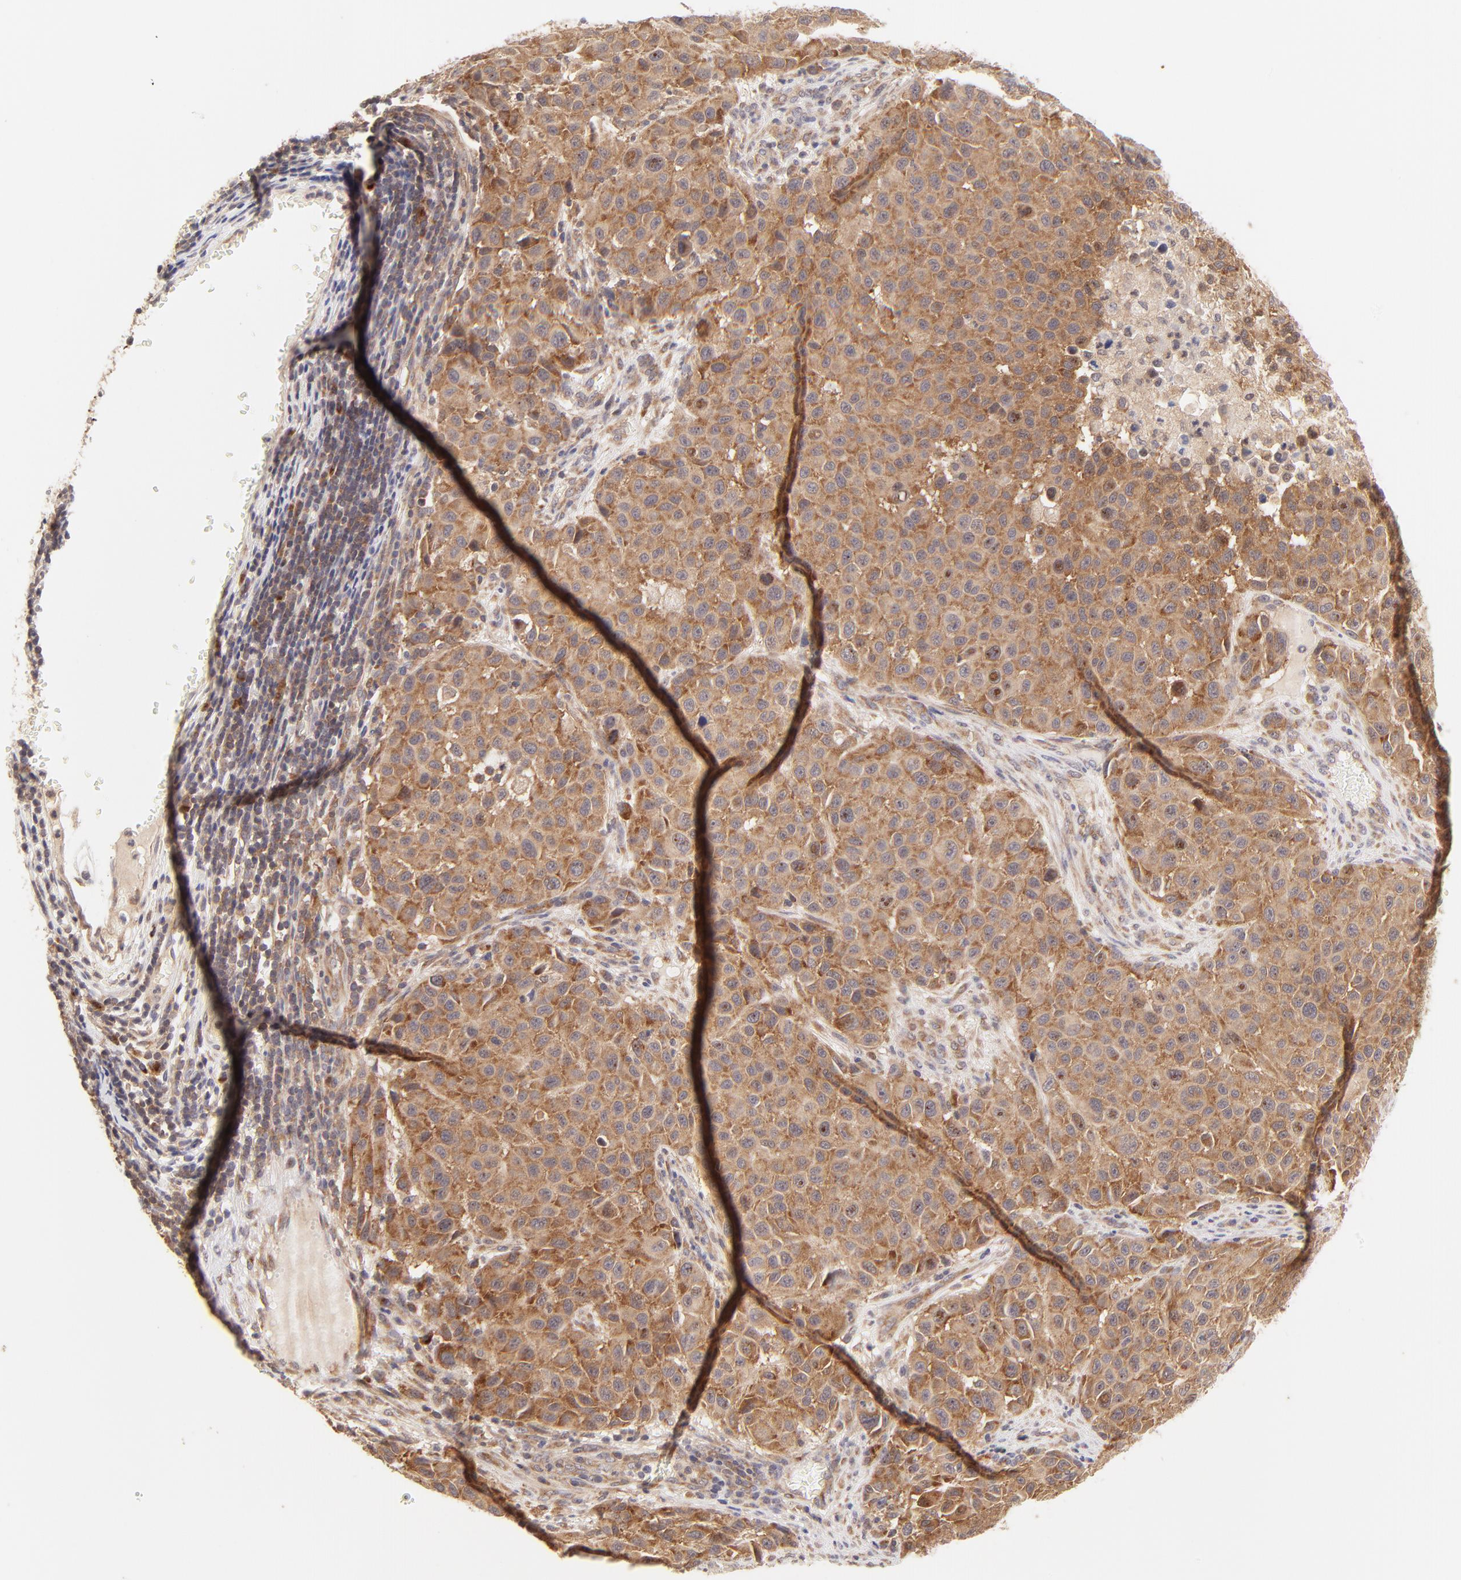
{"staining": {"intensity": "moderate", "quantity": ">75%", "location": "cytoplasmic/membranous"}, "tissue": "melanoma", "cell_type": "Tumor cells", "image_type": "cancer", "snomed": [{"axis": "morphology", "description": "Malignant melanoma, Metastatic site"}, {"axis": "topography", "description": "Lymph node"}], "caption": "The photomicrograph reveals staining of malignant melanoma (metastatic site), revealing moderate cytoplasmic/membranous protein staining (brown color) within tumor cells.", "gene": "TNRC6B", "patient": {"sex": "male", "age": 61}}